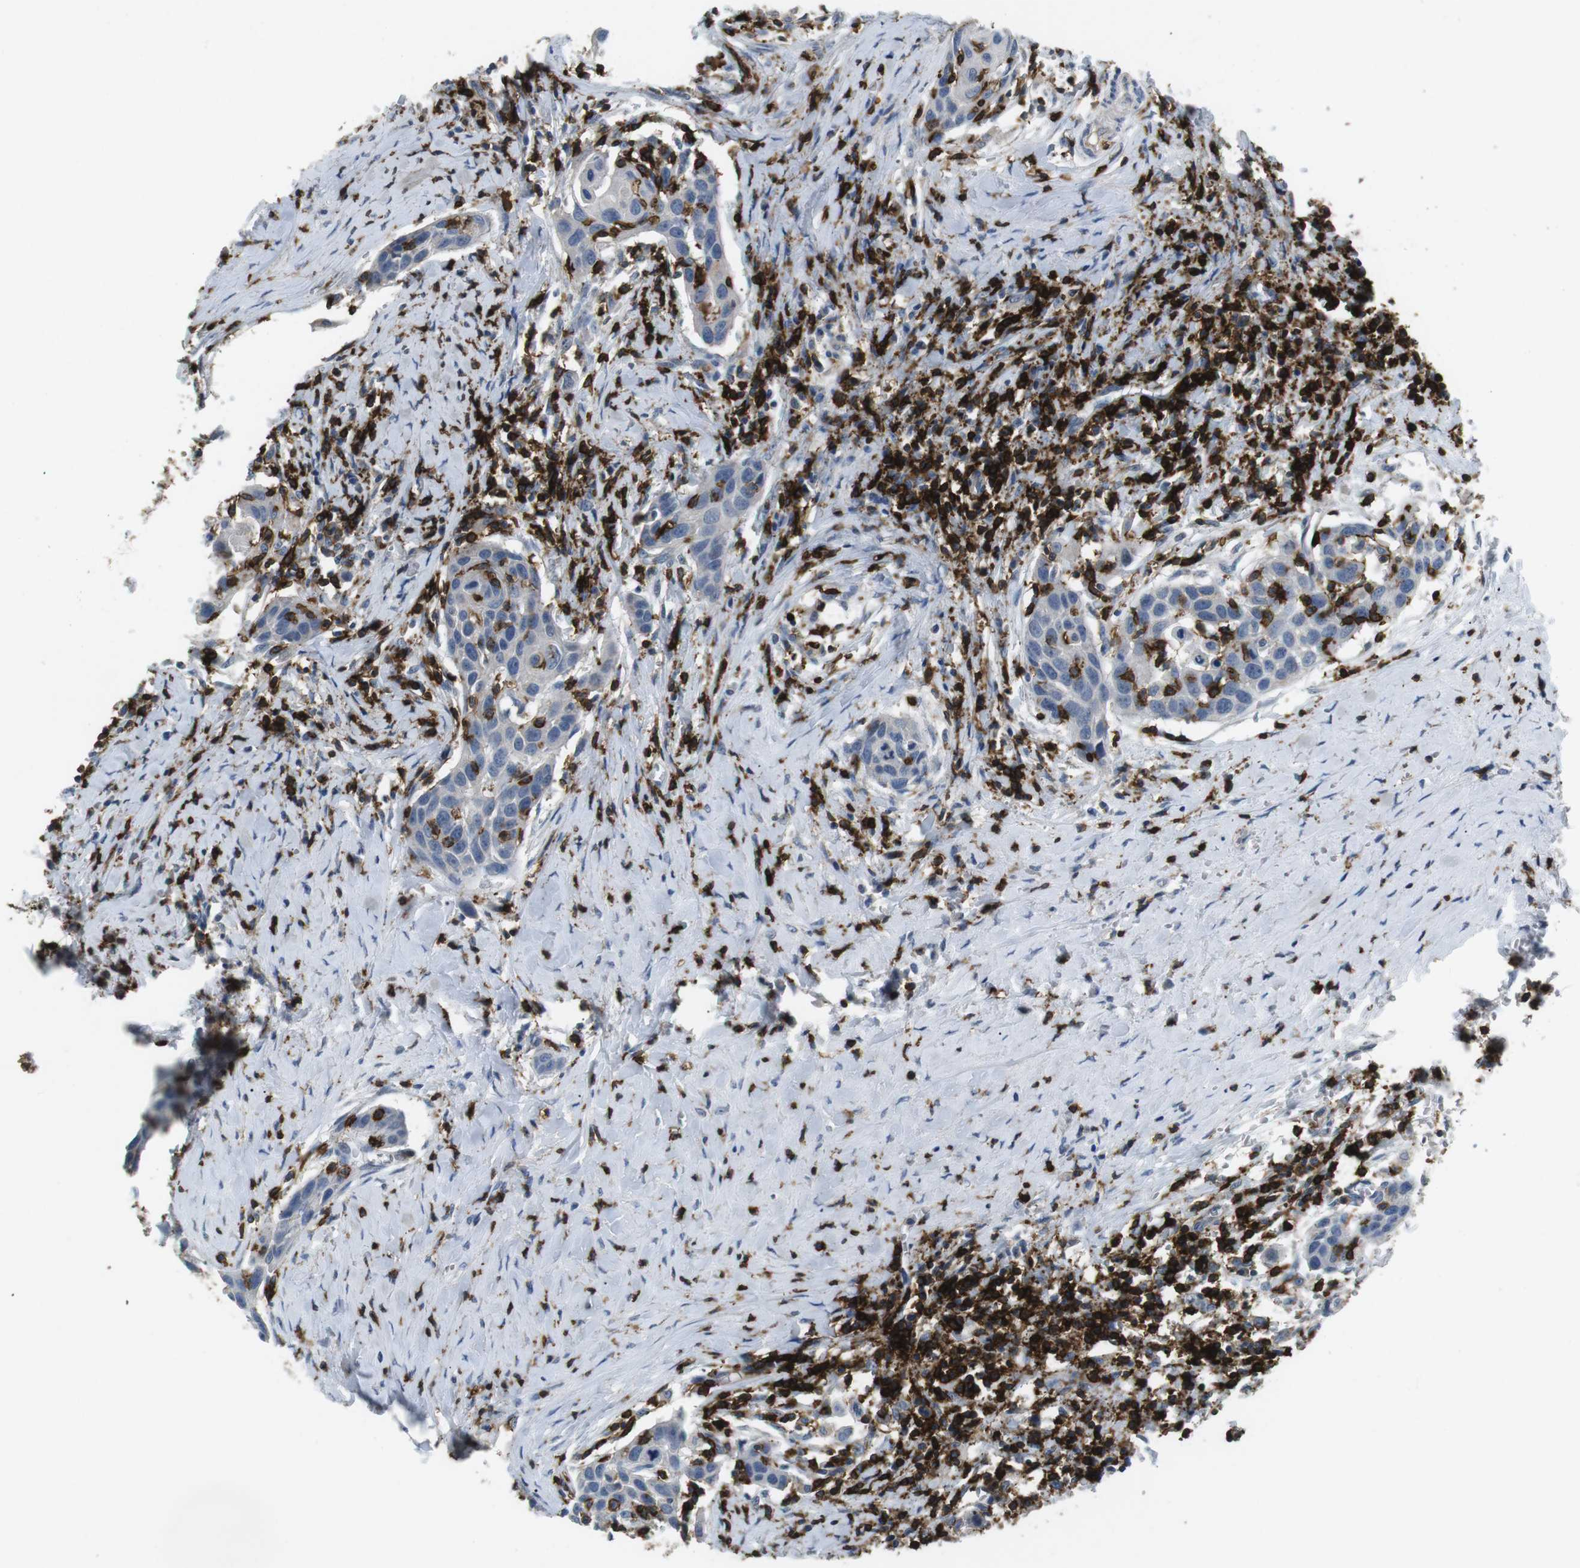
{"staining": {"intensity": "negative", "quantity": "none", "location": "none"}, "tissue": "head and neck cancer", "cell_type": "Tumor cells", "image_type": "cancer", "snomed": [{"axis": "morphology", "description": "Squamous cell carcinoma, NOS"}, {"axis": "topography", "description": "Oral tissue"}, {"axis": "topography", "description": "Head-Neck"}], "caption": "Immunohistochemistry image of human squamous cell carcinoma (head and neck) stained for a protein (brown), which reveals no expression in tumor cells.", "gene": "CD6", "patient": {"sex": "female", "age": 50}}